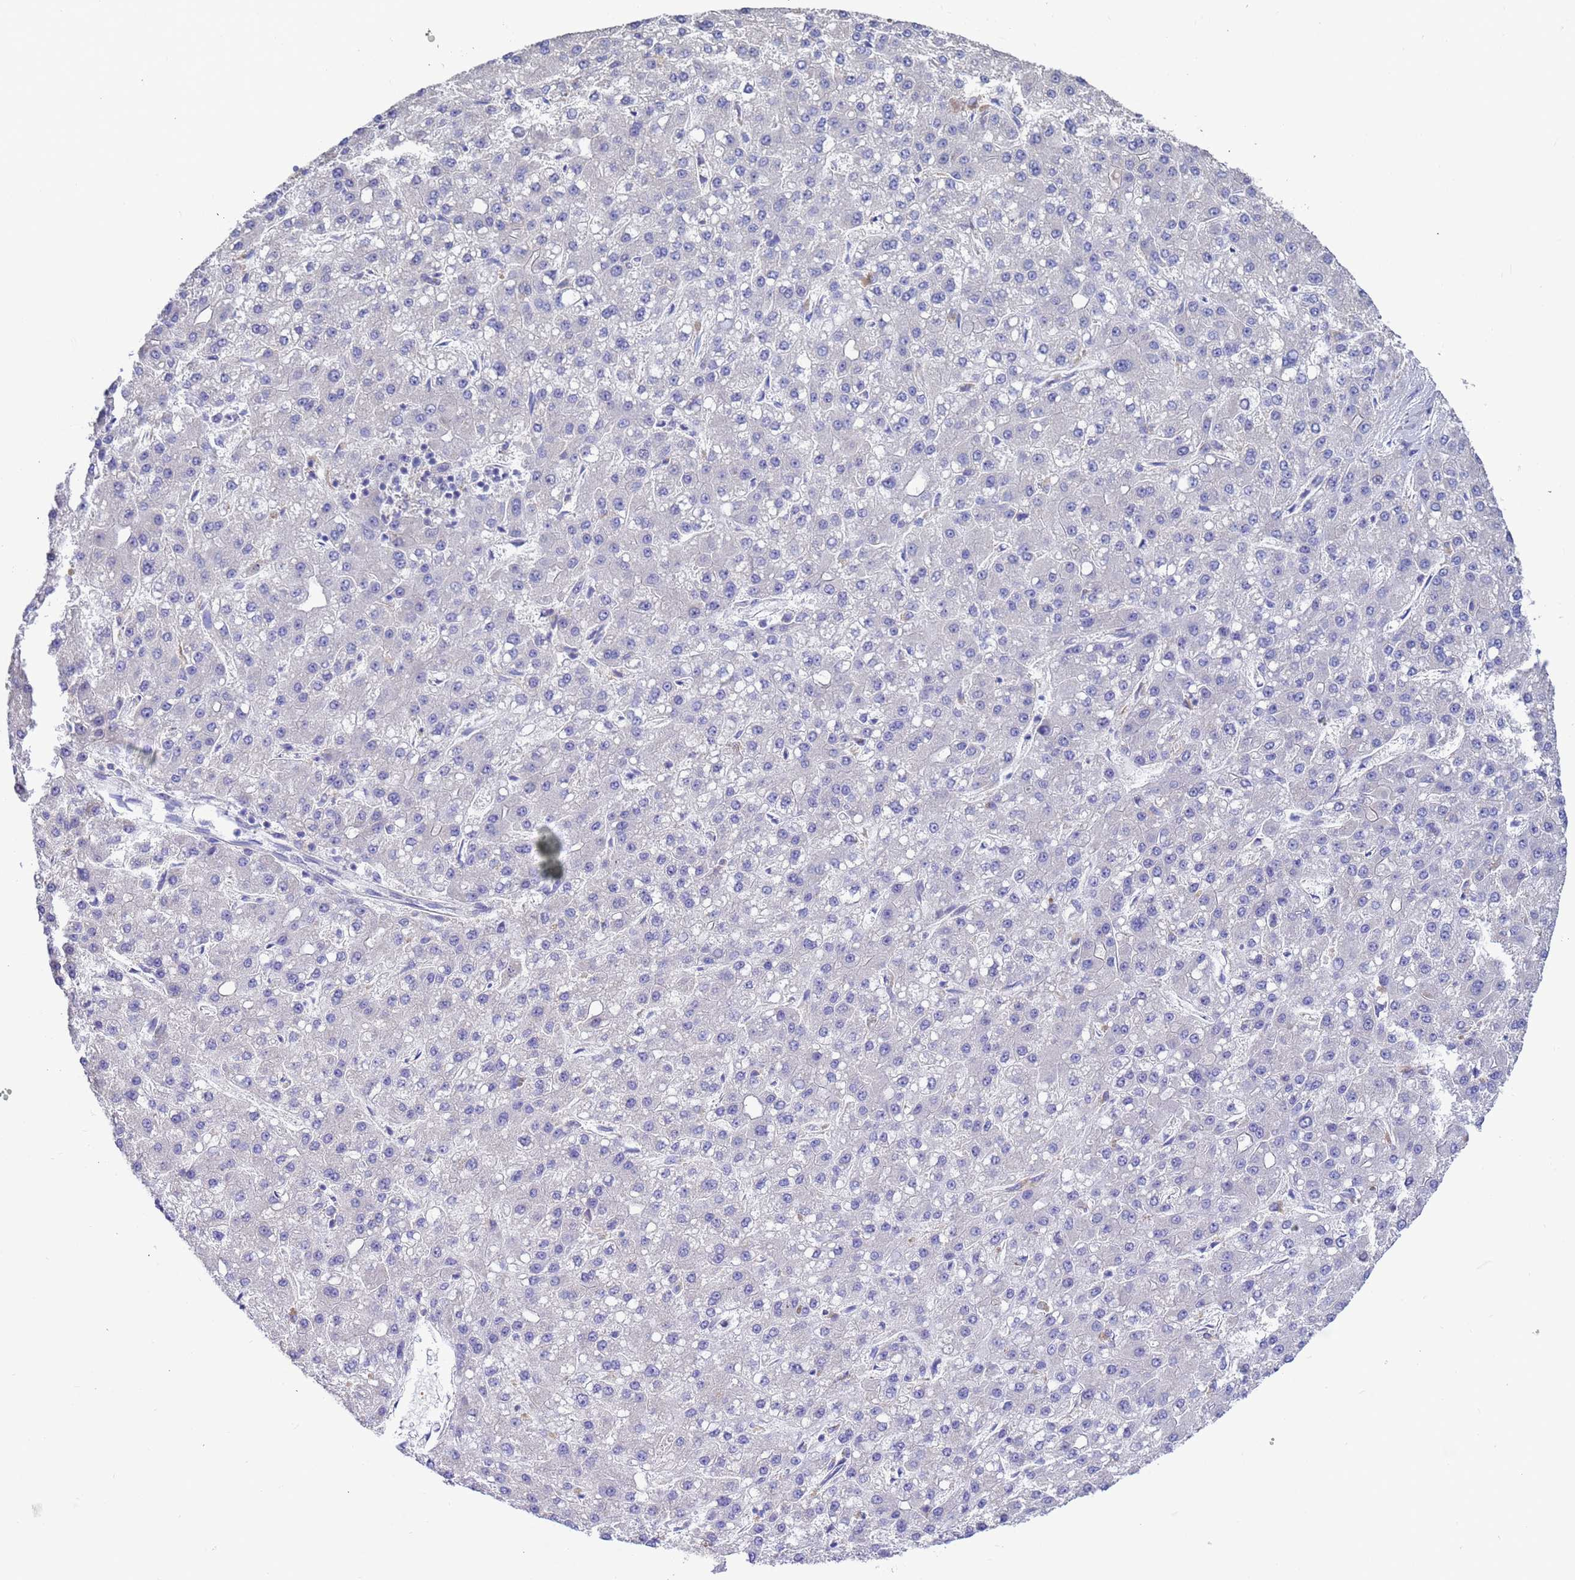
{"staining": {"intensity": "negative", "quantity": "none", "location": "none"}, "tissue": "liver cancer", "cell_type": "Tumor cells", "image_type": "cancer", "snomed": [{"axis": "morphology", "description": "Carcinoma, Hepatocellular, NOS"}, {"axis": "topography", "description": "Liver"}], "caption": "High power microscopy micrograph of an immunohistochemistry (IHC) image of liver cancer, revealing no significant expression in tumor cells. (DAB (3,3'-diaminobenzidine) immunohistochemistry visualized using brightfield microscopy, high magnification).", "gene": "AMPD3", "patient": {"sex": "male", "age": 67}}